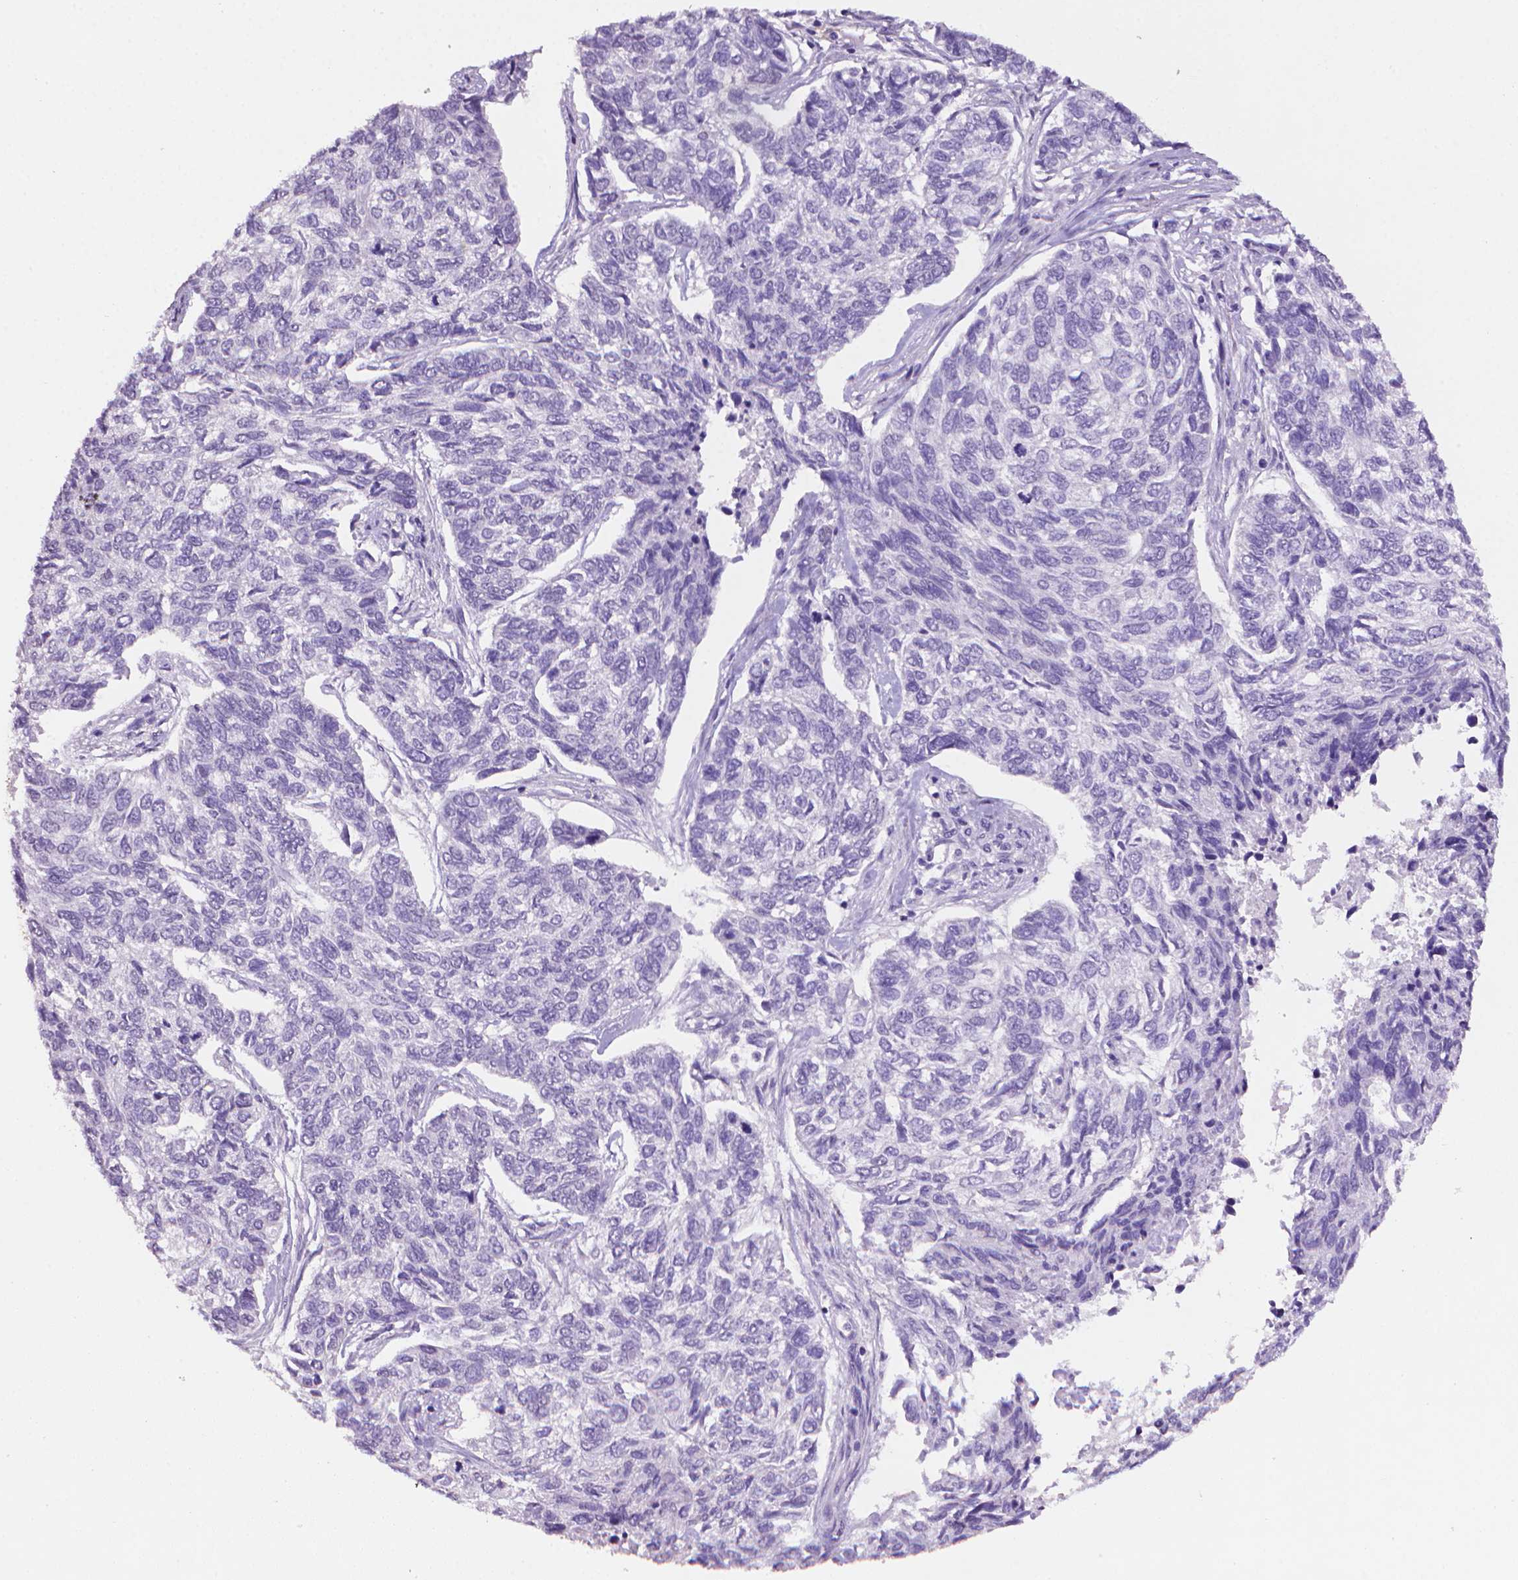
{"staining": {"intensity": "negative", "quantity": "none", "location": "none"}, "tissue": "skin cancer", "cell_type": "Tumor cells", "image_type": "cancer", "snomed": [{"axis": "morphology", "description": "Basal cell carcinoma"}, {"axis": "topography", "description": "Skin"}], "caption": "Immunohistochemistry histopathology image of human skin cancer stained for a protein (brown), which reveals no expression in tumor cells. Brightfield microscopy of immunohistochemistry stained with DAB (brown) and hematoxylin (blue), captured at high magnification.", "gene": "MUC1", "patient": {"sex": "female", "age": 65}}